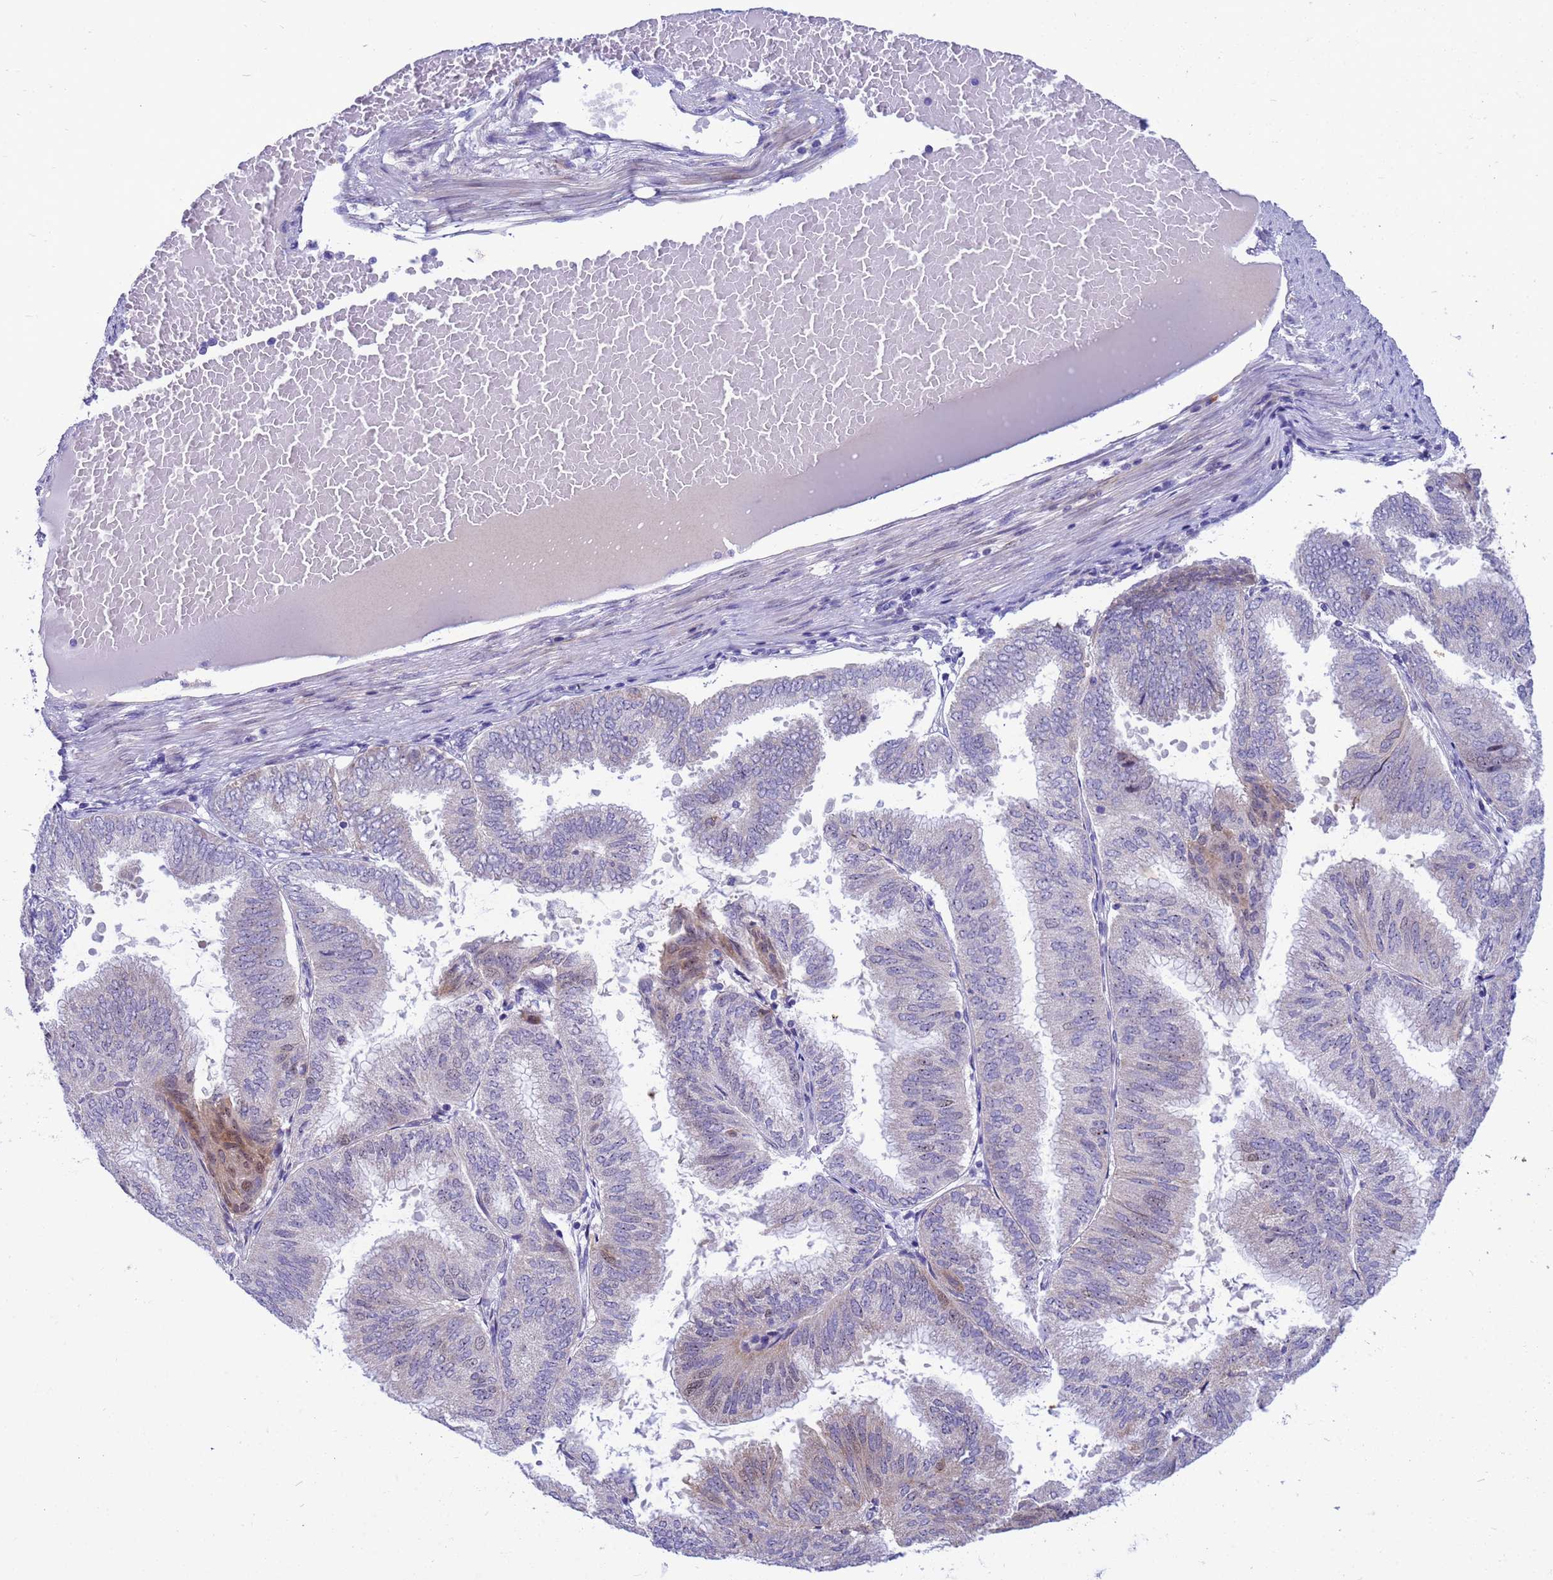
{"staining": {"intensity": "strong", "quantity": "25%-75%", "location": "cytoplasmic/membranous"}, "tissue": "endometrial cancer", "cell_type": "Tumor cells", "image_type": "cancer", "snomed": [{"axis": "morphology", "description": "Adenocarcinoma, NOS"}, {"axis": "topography", "description": "Endometrium"}], "caption": "Immunohistochemistry (DAB) staining of endometrial adenocarcinoma displays strong cytoplasmic/membranous protein staining in approximately 25%-75% of tumor cells.", "gene": "LRATD1", "patient": {"sex": "female", "age": 49}}